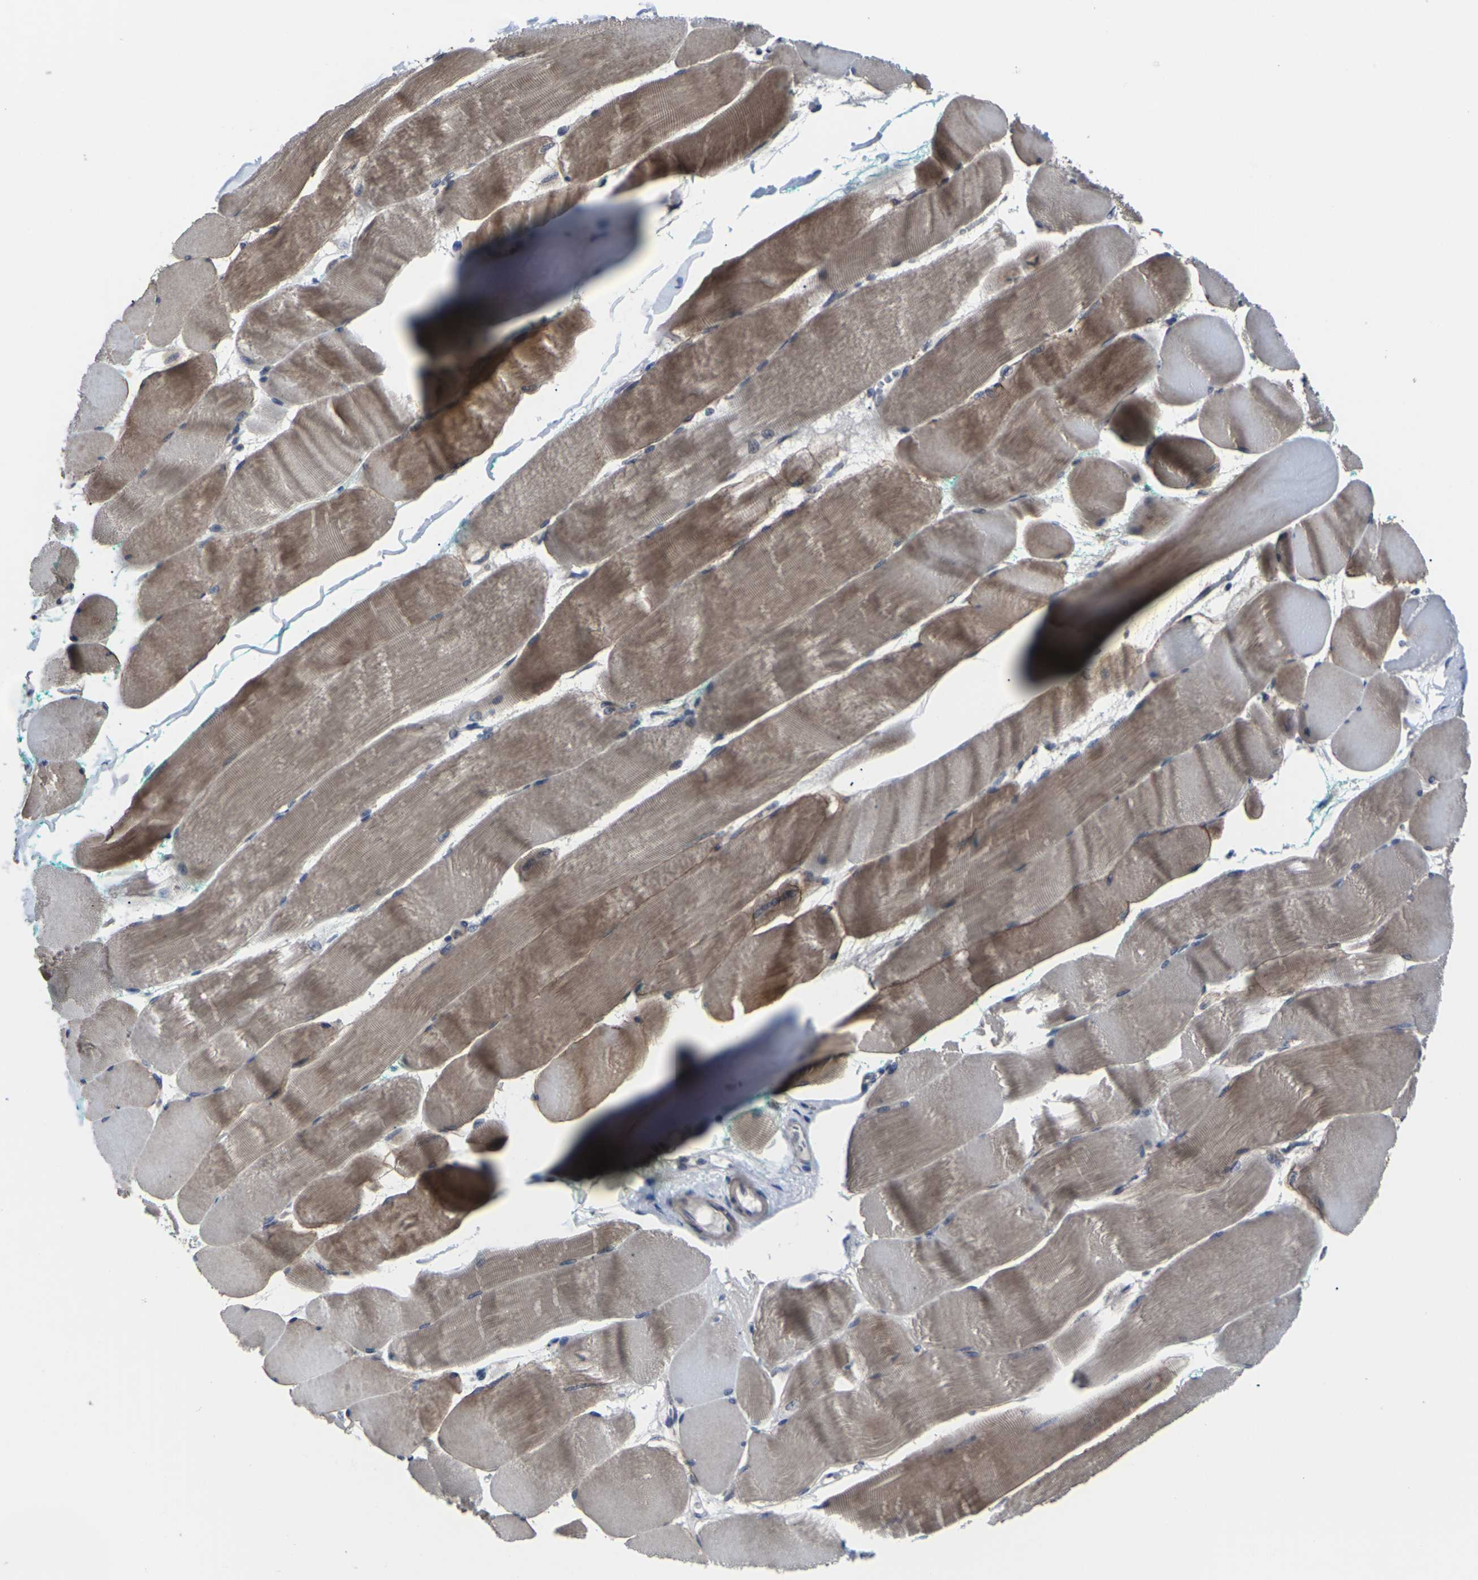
{"staining": {"intensity": "moderate", "quantity": ">75%", "location": "cytoplasmic/membranous"}, "tissue": "skeletal muscle", "cell_type": "Myocytes", "image_type": "normal", "snomed": [{"axis": "morphology", "description": "Normal tissue, NOS"}, {"axis": "morphology", "description": "Squamous cell carcinoma, NOS"}, {"axis": "topography", "description": "Skeletal muscle"}], "caption": "Protein analysis of benign skeletal muscle reveals moderate cytoplasmic/membranous staining in about >75% of myocytes. The staining was performed using DAB, with brown indicating positive protein expression. Nuclei are stained blue with hematoxylin.", "gene": "MSANTD4", "patient": {"sex": "male", "age": 51}}